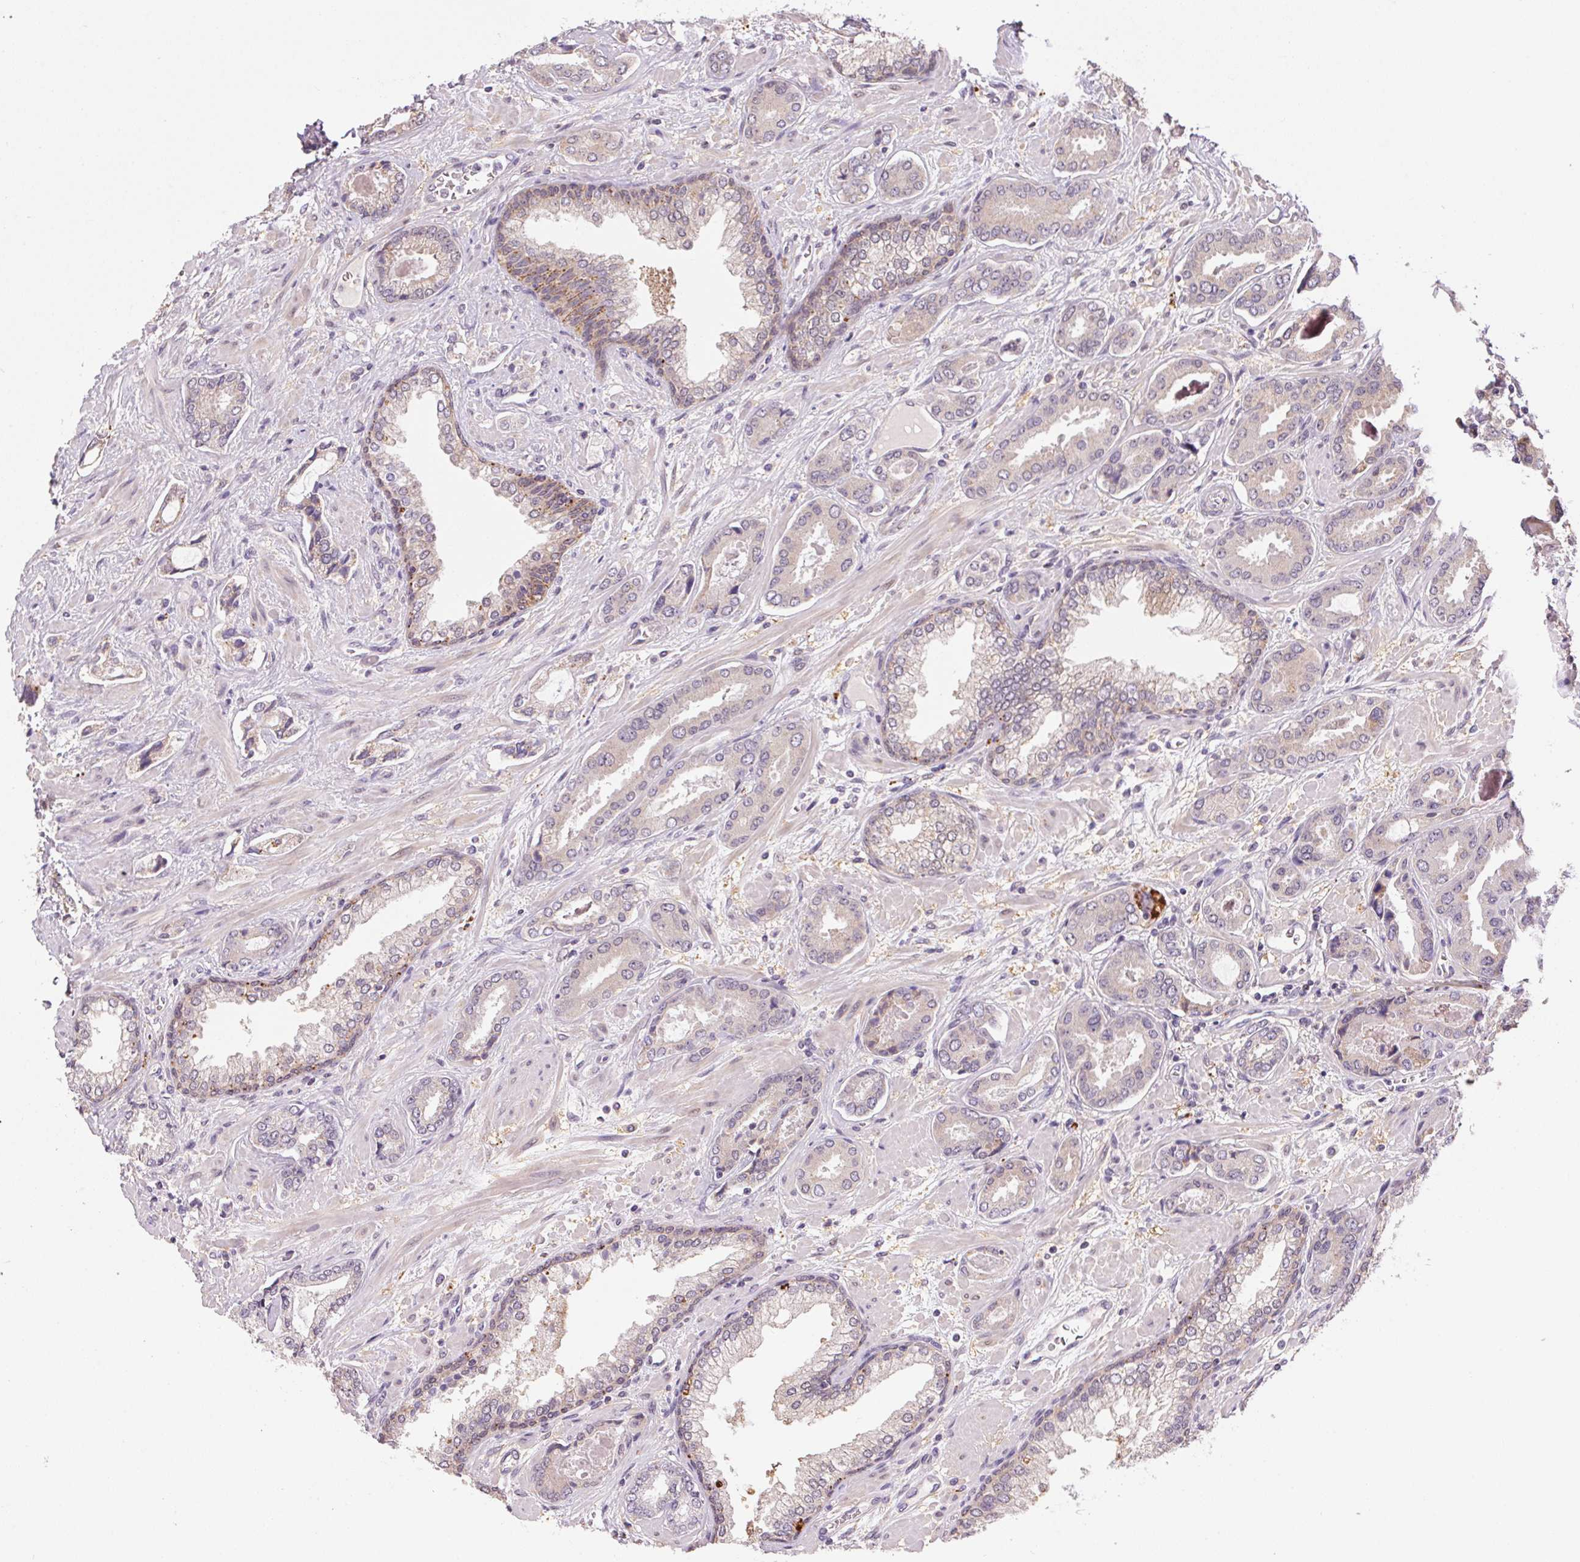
{"staining": {"intensity": "negative", "quantity": "none", "location": "none"}, "tissue": "prostate cancer", "cell_type": "Tumor cells", "image_type": "cancer", "snomed": [{"axis": "morphology", "description": "Adenocarcinoma, Low grade"}, {"axis": "topography", "description": "Prostate"}], "caption": "Tumor cells are negative for brown protein staining in low-grade adenocarcinoma (prostate).", "gene": "ADH5", "patient": {"sex": "male", "age": 61}}